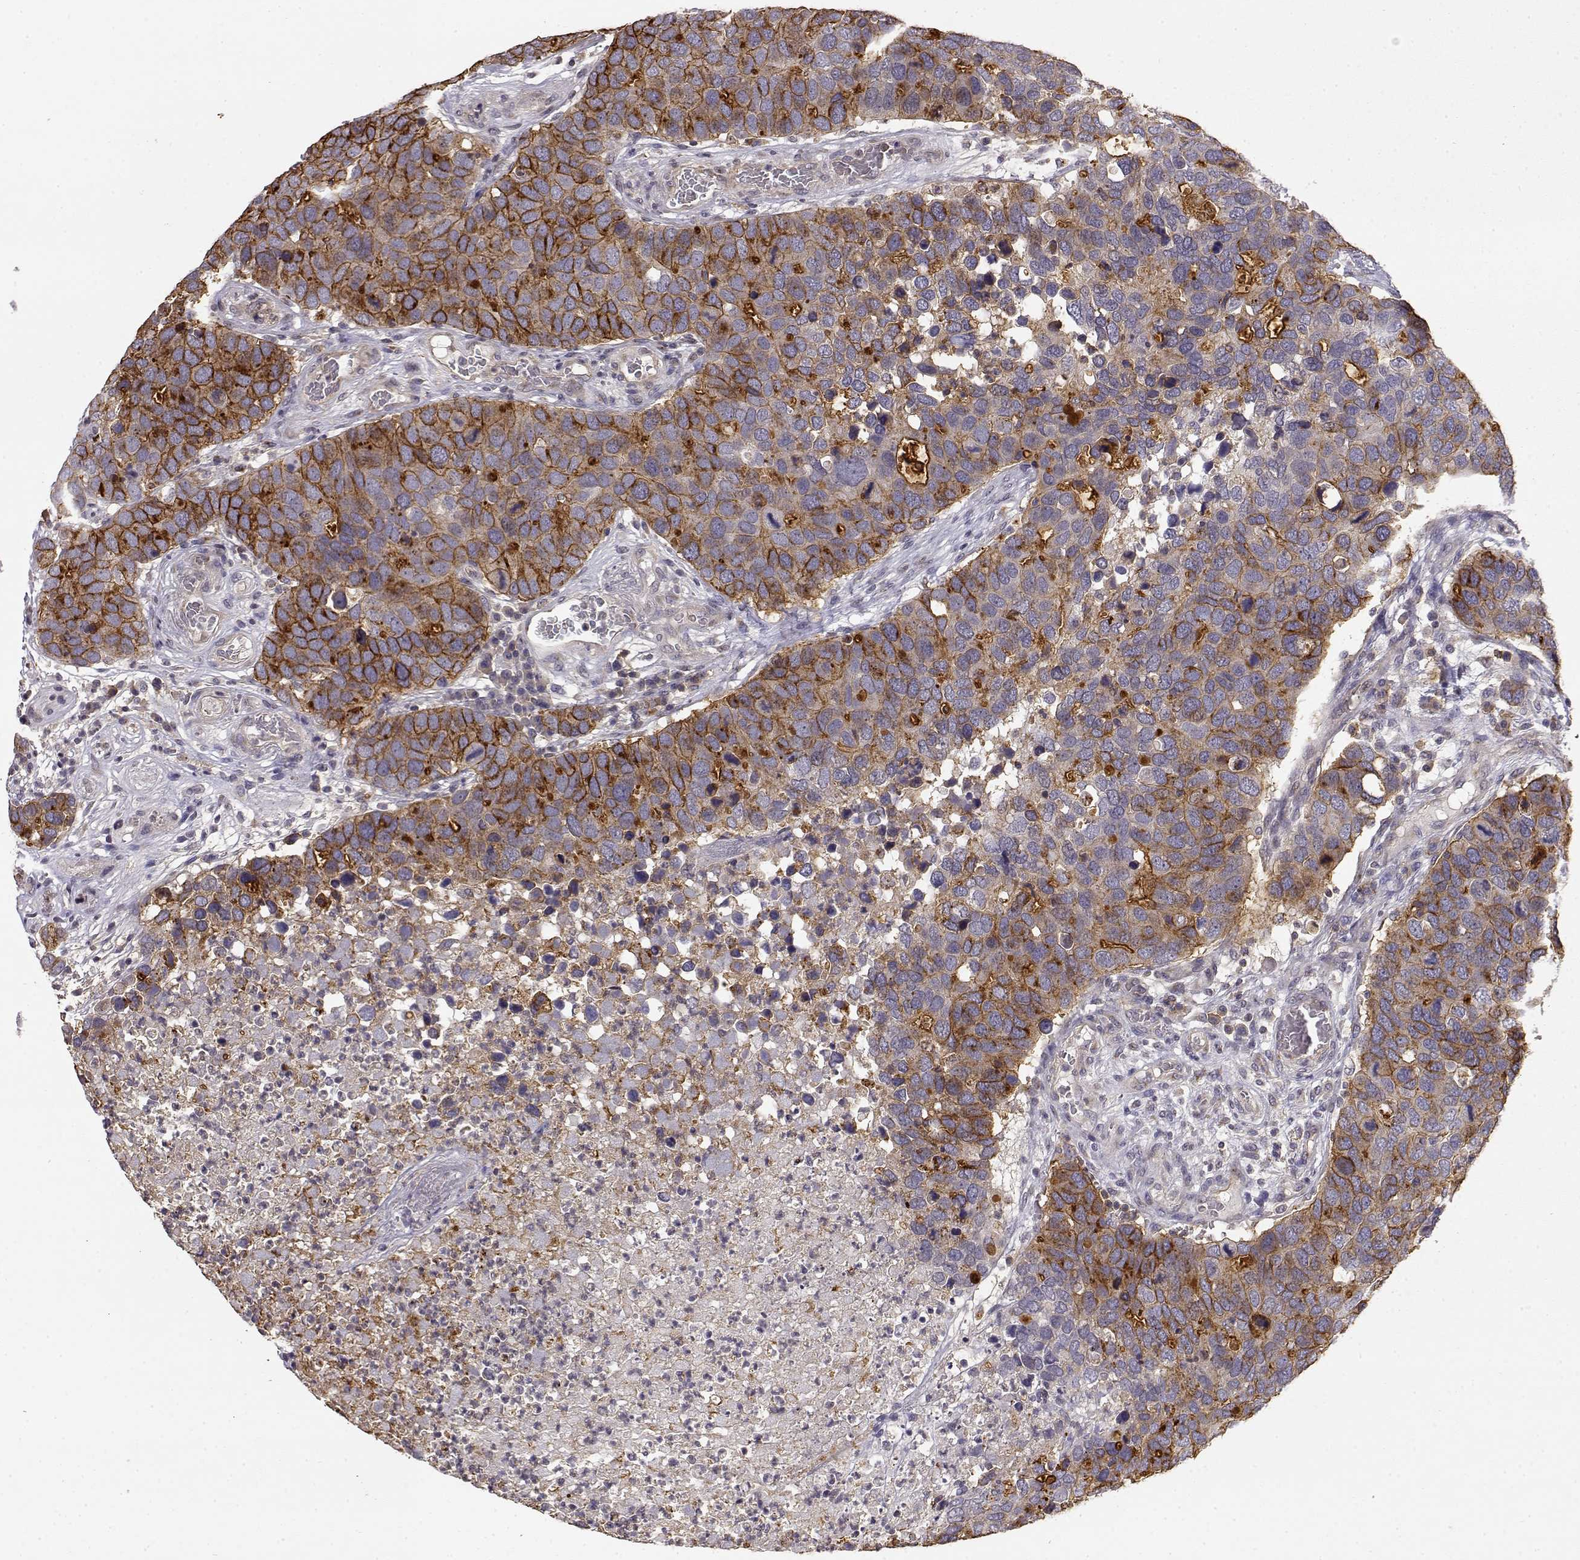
{"staining": {"intensity": "strong", "quantity": "<25%", "location": "cytoplasmic/membranous"}, "tissue": "breast cancer", "cell_type": "Tumor cells", "image_type": "cancer", "snomed": [{"axis": "morphology", "description": "Duct carcinoma"}, {"axis": "topography", "description": "Breast"}], "caption": "Strong cytoplasmic/membranous positivity for a protein is appreciated in approximately <25% of tumor cells of breast invasive ductal carcinoma using IHC.", "gene": "IFITM1", "patient": {"sex": "female", "age": 83}}